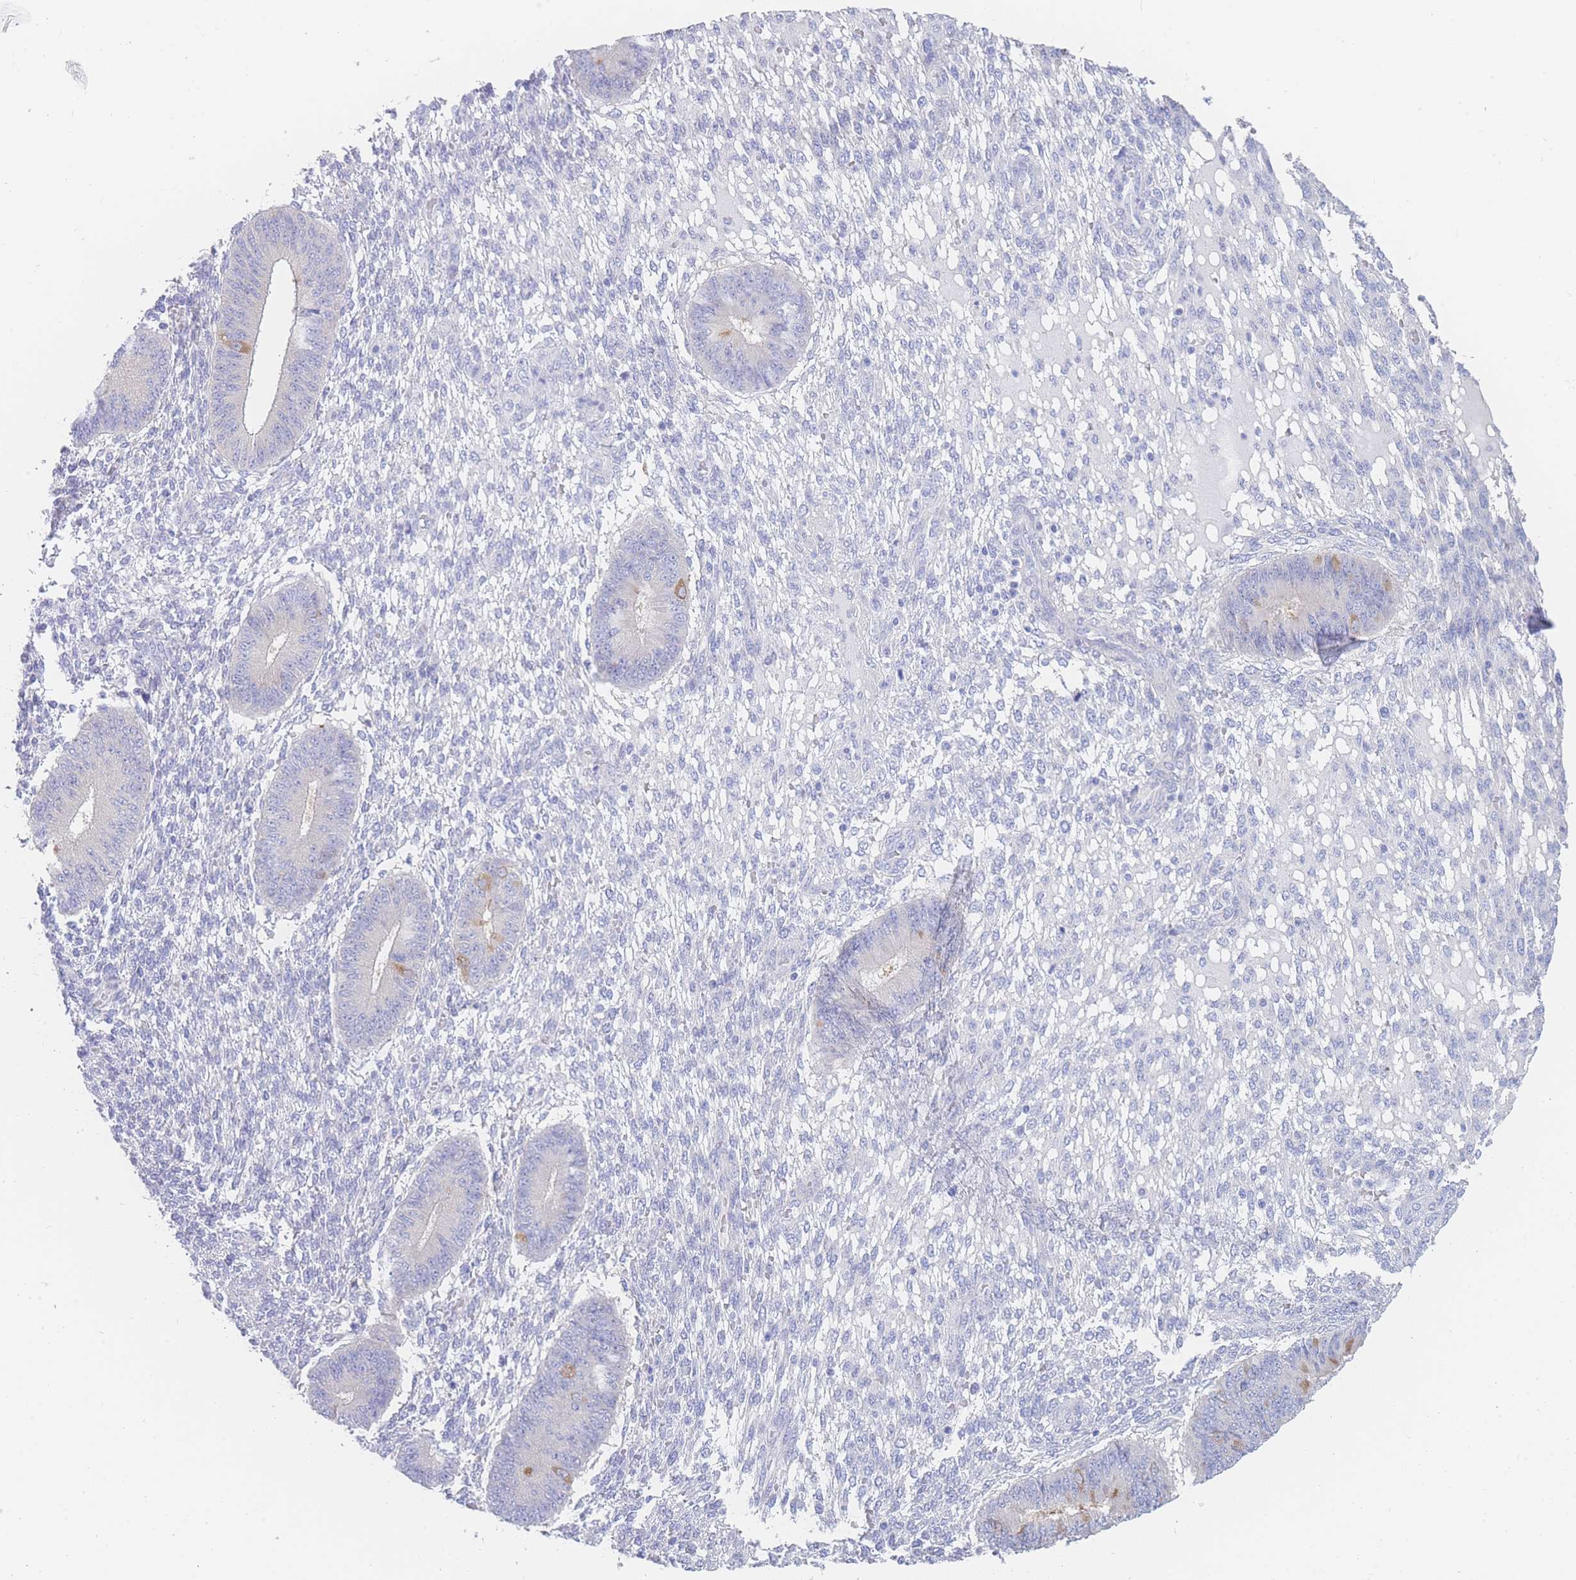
{"staining": {"intensity": "negative", "quantity": "none", "location": "none"}, "tissue": "endometrium", "cell_type": "Cells in endometrial stroma", "image_type": "normal", "snomed": [{"axis": "morphology", "description": "Normal tissue, NOS"}, {"axis": "topography", "description": "Endometrium"}], "caption": "A high-resolution image shows IHC staining of benign endometrium, which shows no significant positivity in cells in endometrial stroma. Brightfield microscopy of IHC stained with DAB (3,3'-diaminobenzidine) (brown) and hematoxylin (blue), captured at high magnification.", "gene": "LZTFL1", "patient": {"sex": "female", "age": 49}}